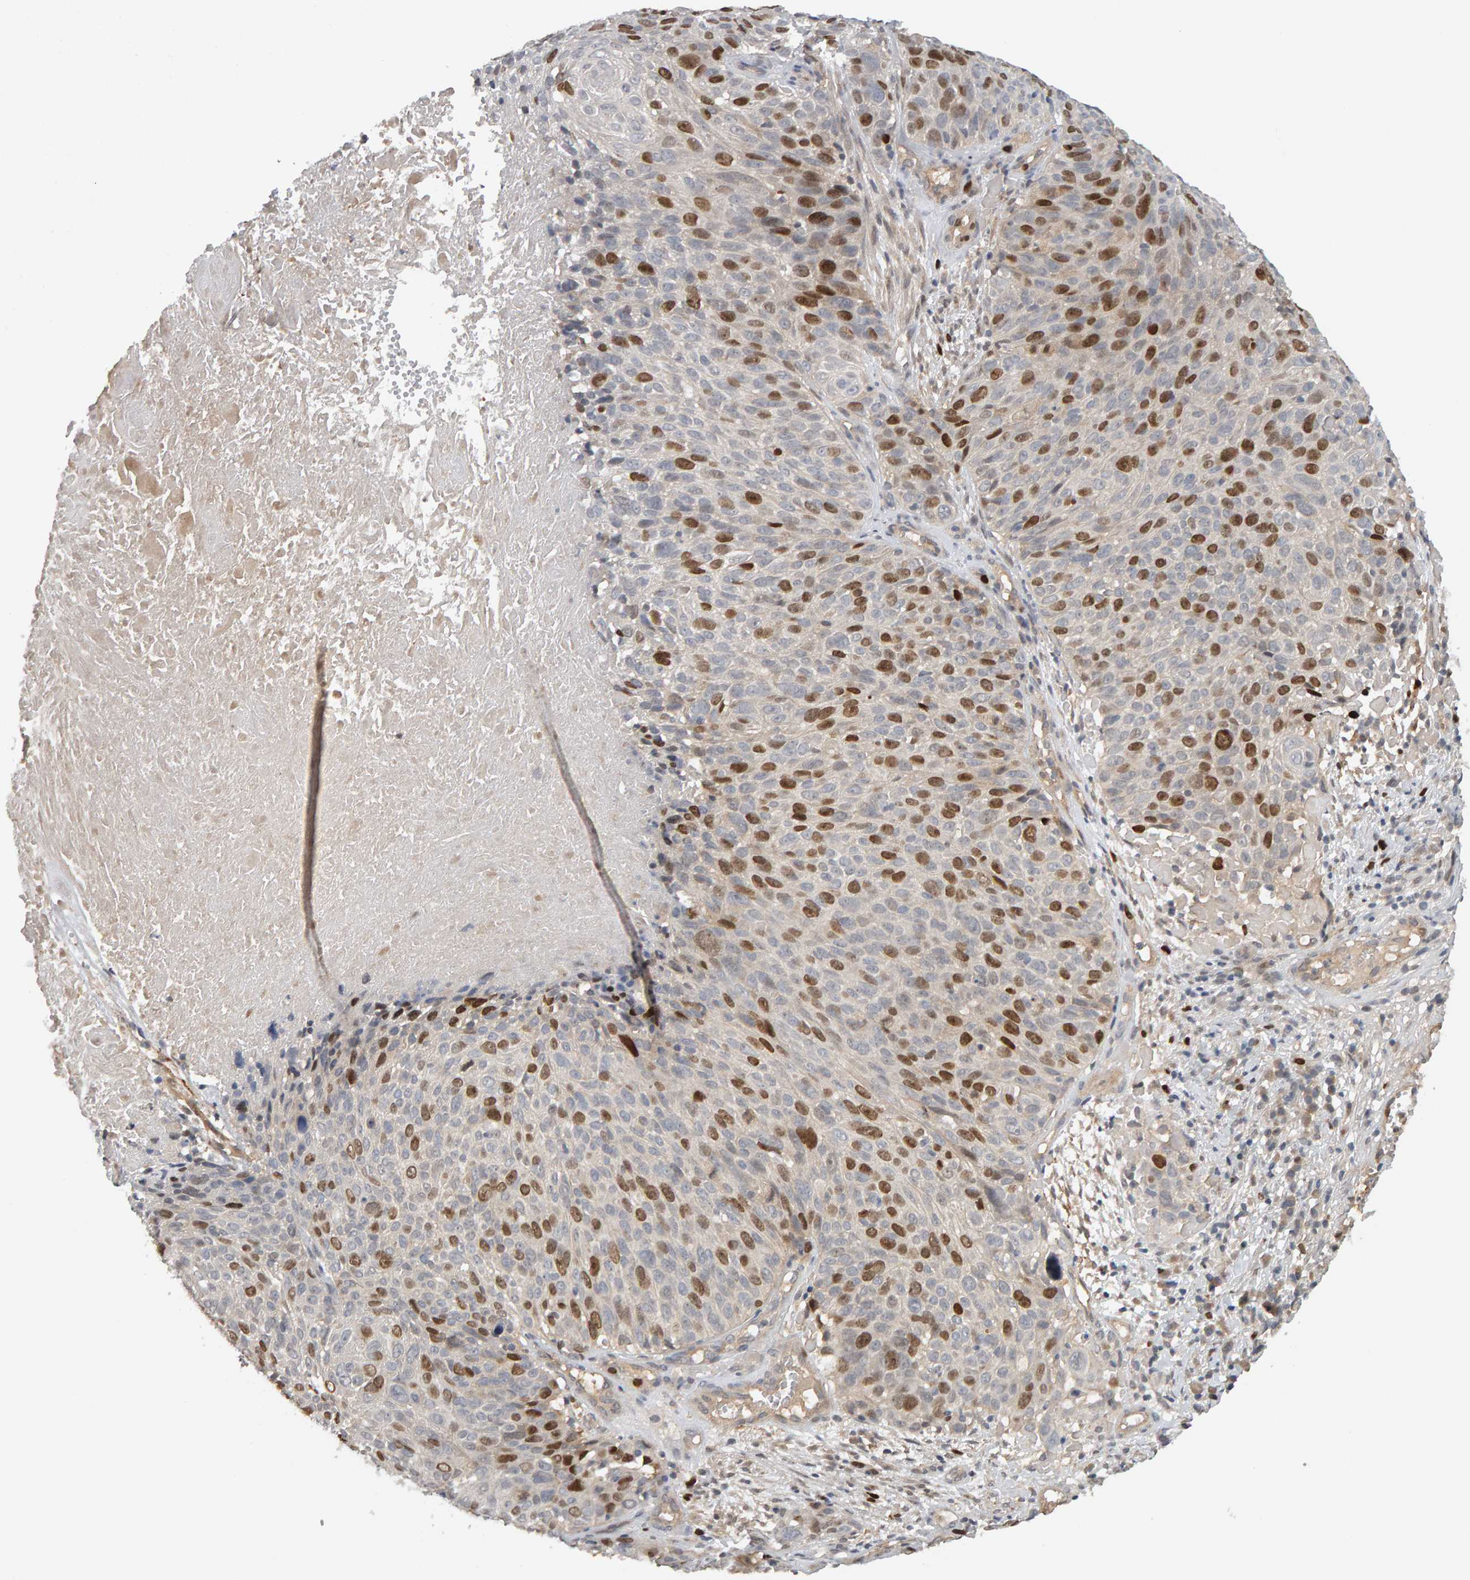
{"staining": {"intensity": "strong", "quantity": "25%-75%", "location": "nuclear"}, "tissue": "cervical cancer", "cell_type": "Tumor cells", "image_type": "cancer", "snomed": [{"axis": "morphology", "description": "Squamous cell carcinoma, NOS"}, {"axis": "topography", "description": "Cervix"}], "caption": "Protein staining reveals strong nuclear staining in approximately 25%-75% of tumor cells in cervical squamous cell carcinoma.", "gene": "CDCA5", "patient": {"sex": "female", "age": 74}}